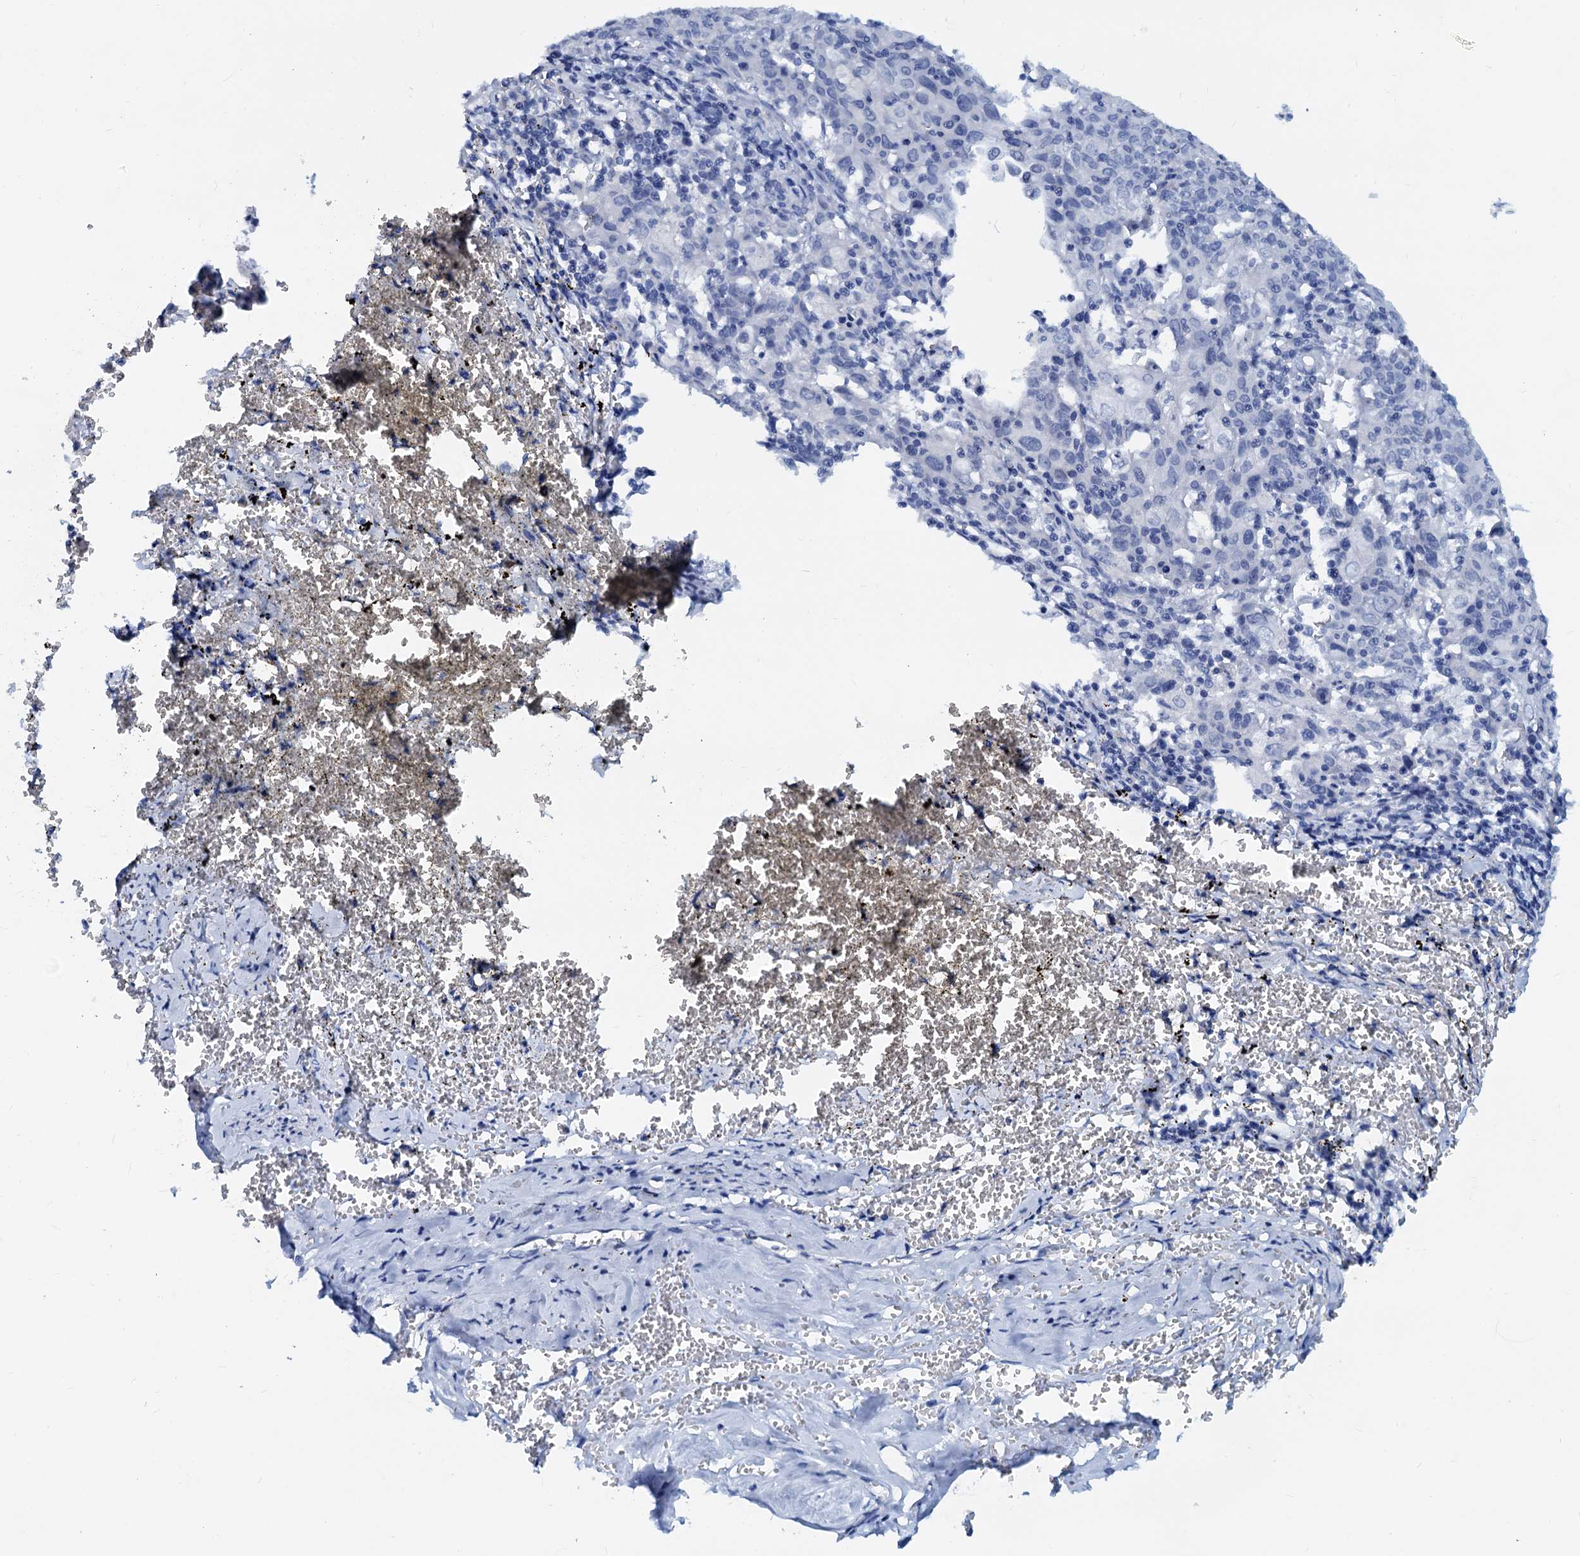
{"staining": {"intensity": "negative", "quantity": "none", "location": "none"}, "tissue": "cervical cancer", "cell_type": "Tumor cells", "image_type": "cancer", "snomed": [{"axis": "morphology", "description": "Squamous cell carcinoma, NOS"}, {"axis": "topography", "description": "Cervix"}], "caption": "Cervical cancer was stained to show a protein in brown. There is no significant positivity in tumor cells. (DAB immunohistochemistry (IHC), high magnification).", "gene": "PTGES3", "patient": {"sex": "female", "age": 67}}